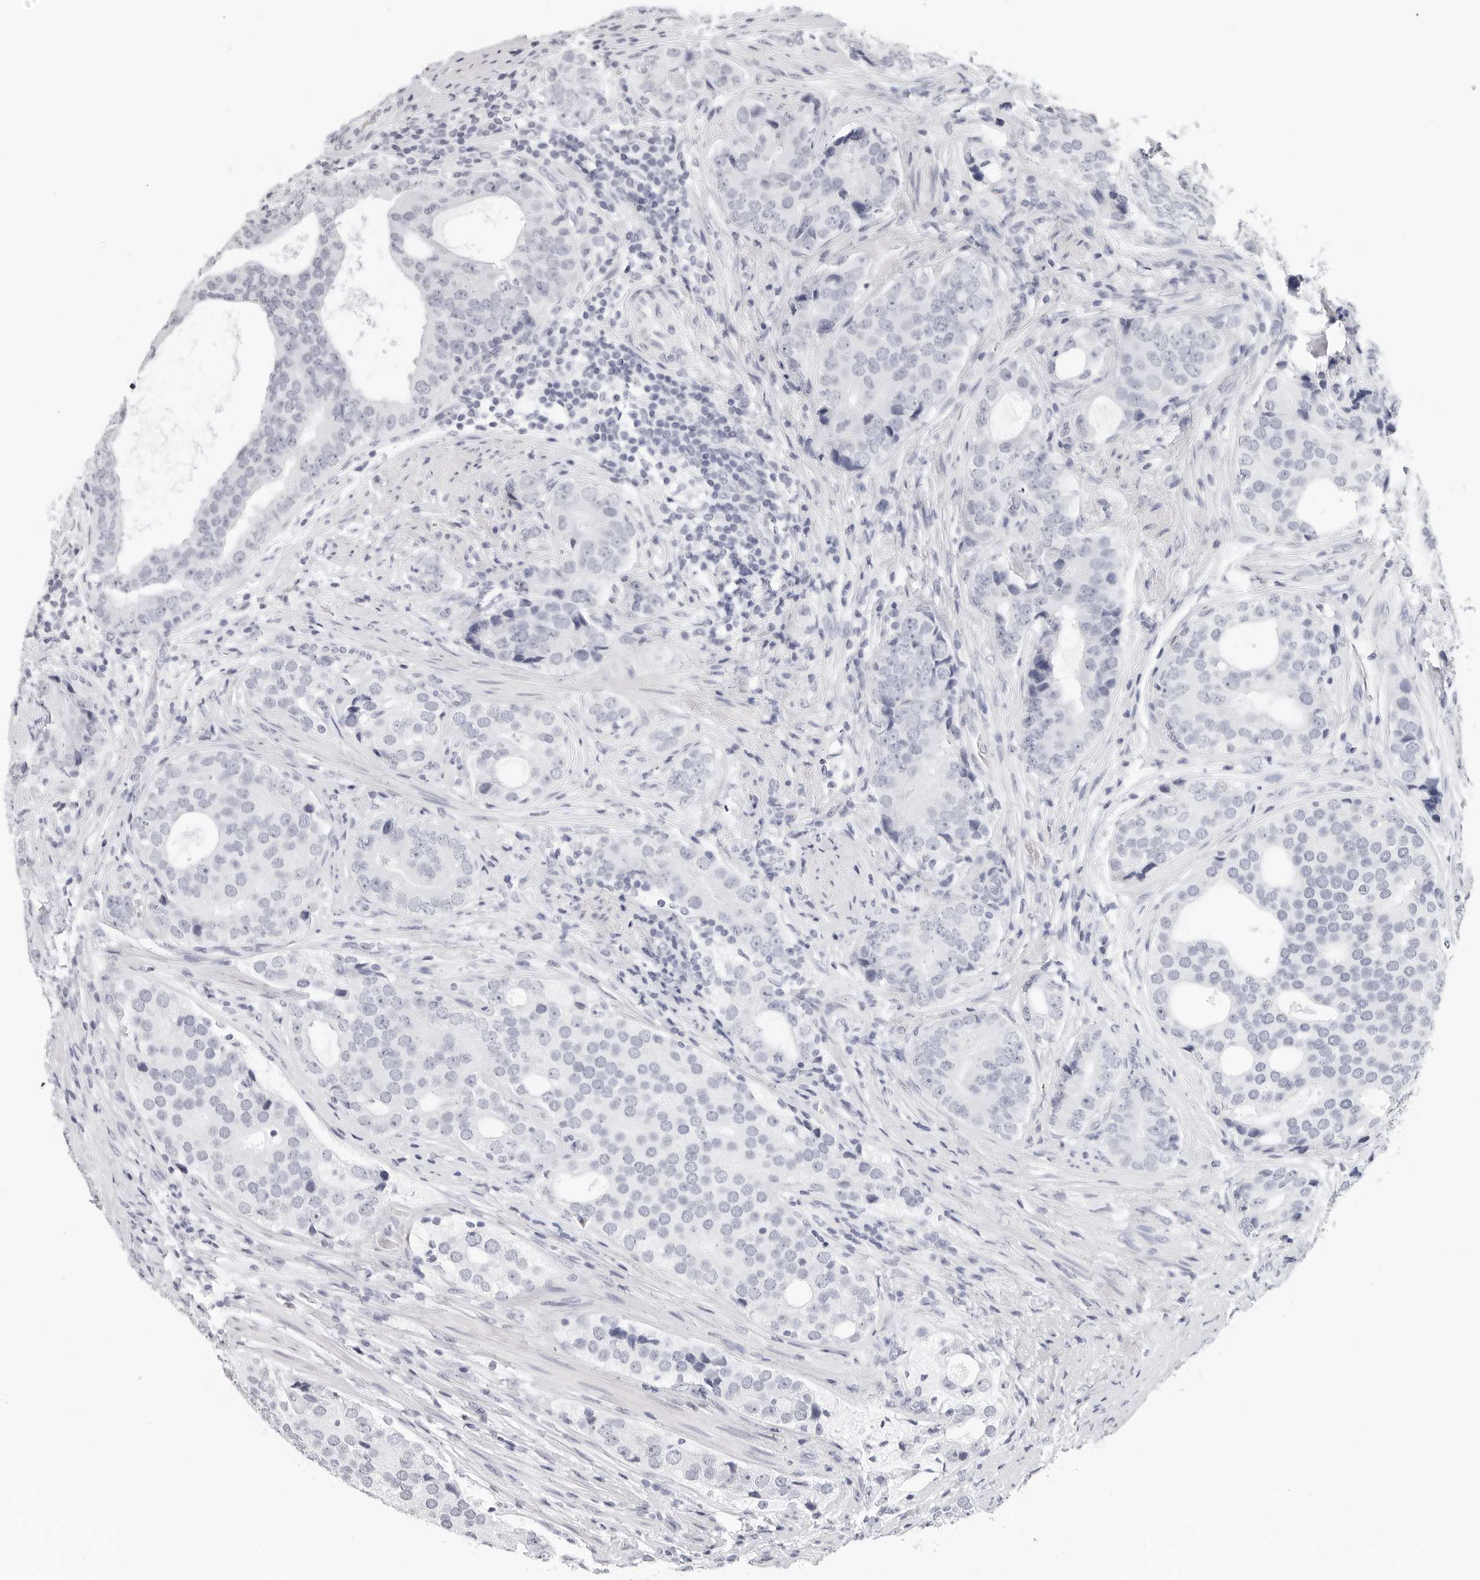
{"staining": {"intensity": "negative", "quantity": "none", "location": "none"}, "tissue": "prostate cancer", "cell_type": "Tumor cells", "image_type": "cancer", "snomed": [{"axis": "morphology", "description": "Adenocarcinoma, High grade"}, {"axis": "topography", "description": "Prostate"}], "caption": "This is a micrograph of IHC staining of high-grade adenocarcinoma (prostate), which shows no staining in tumor cells. (Immunohistochemistry (ihc), brightfield microscopy, high magnification).", "gene": "AGMAT", "patient": {"sex": "male", "age": 56}}